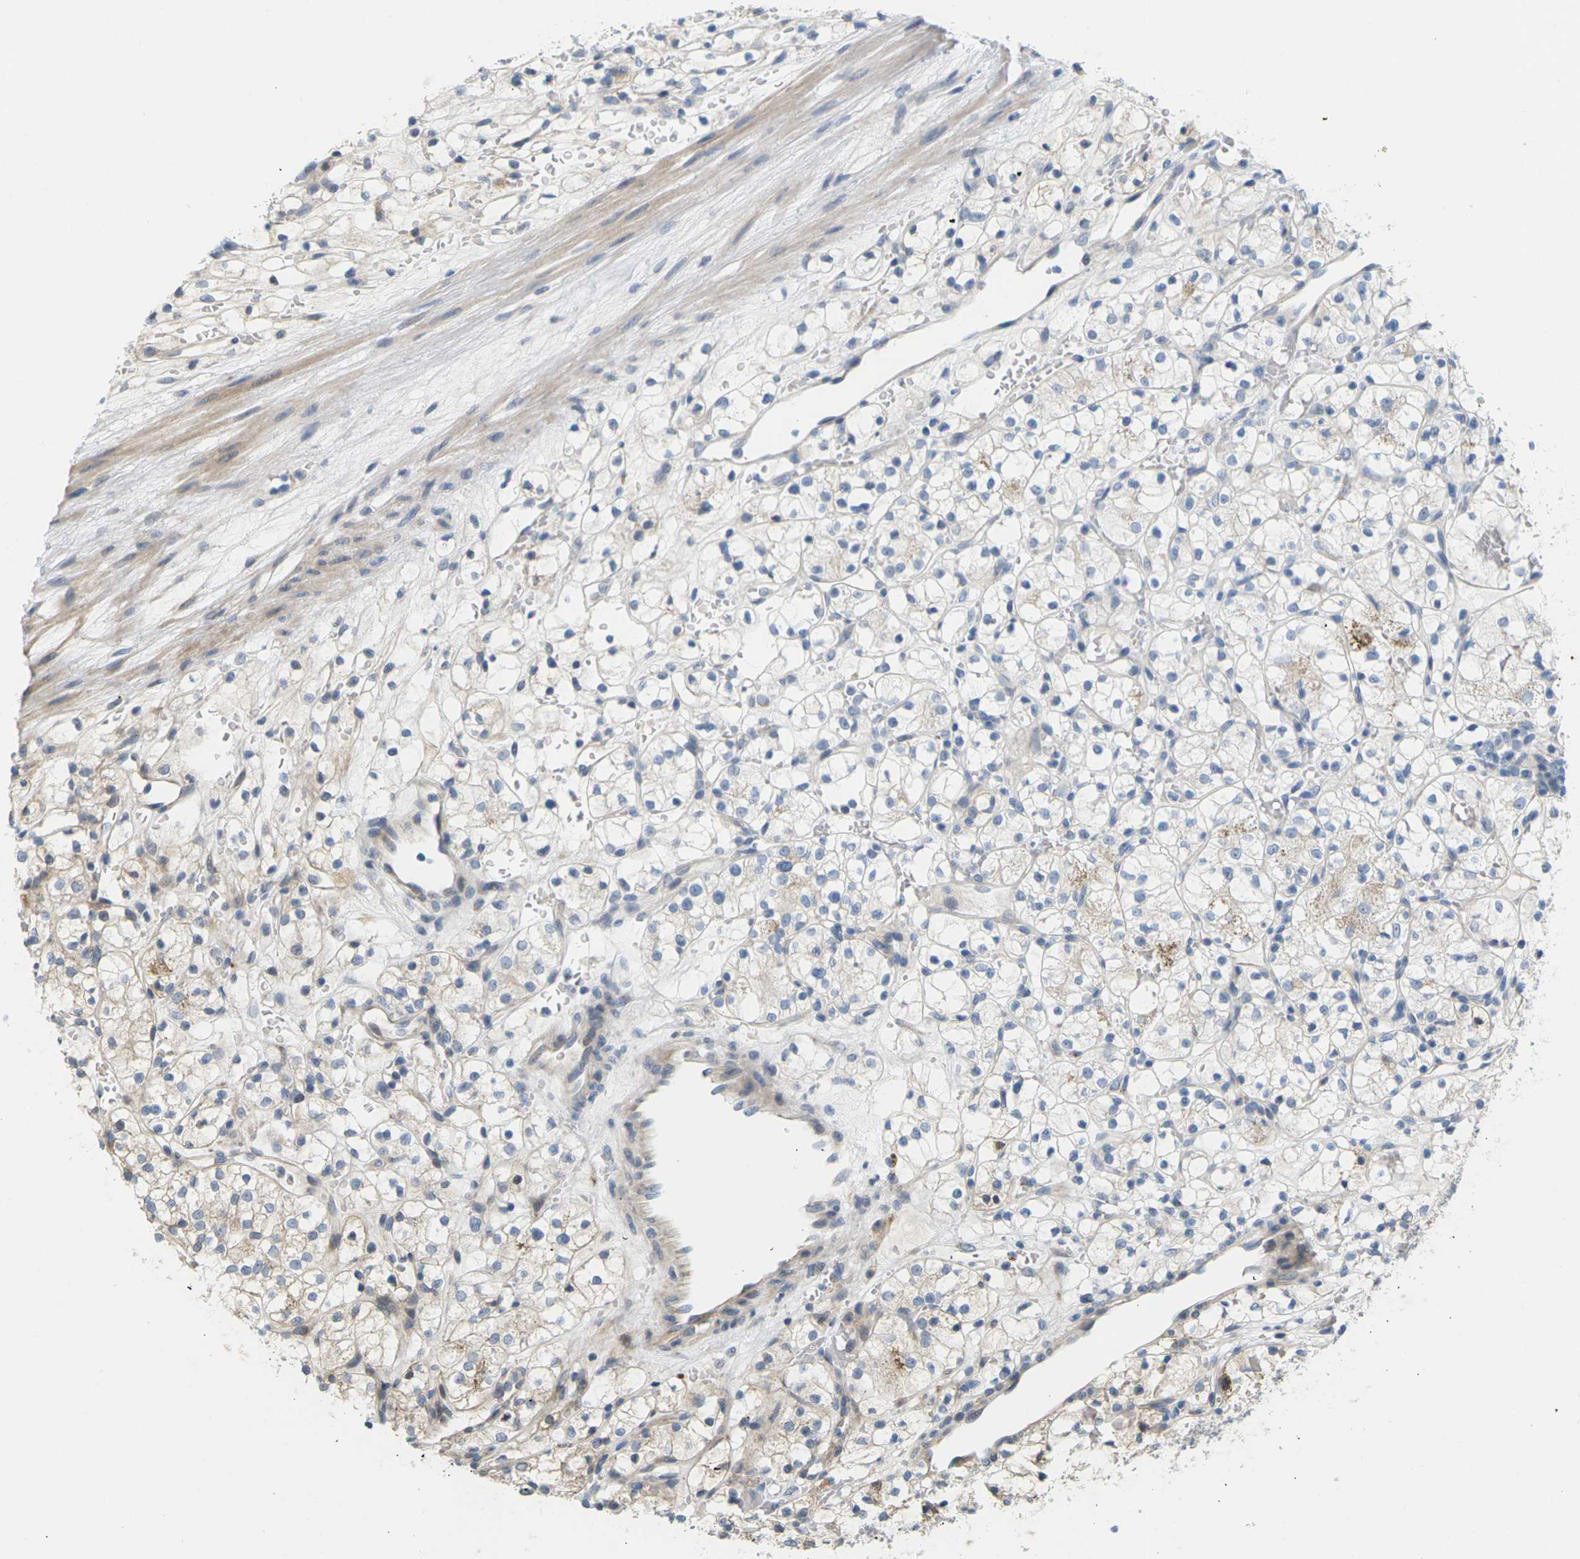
{"staining": {"intensity": "moderate", "quantity": "25%-75%", "location": "cytoplasmic/membranous"}, "tissue": "renal cancer", "cell_type": "Tumor cells", "image_type": "cancer", "snomed": [{"axis": "morphology", "description": "Adenocarcinoma, NOS"}, {"axis": "topography", "description": "Kidney"}], "caption": "Adenocarcinoma (renal) stained for a protein (brown) displays moderate cytoplasmic/membranous positive staining in about 25%-75% of tumor cells.", "gene": "ROBO1", "patient": {"sex": "female", "age": 60}}